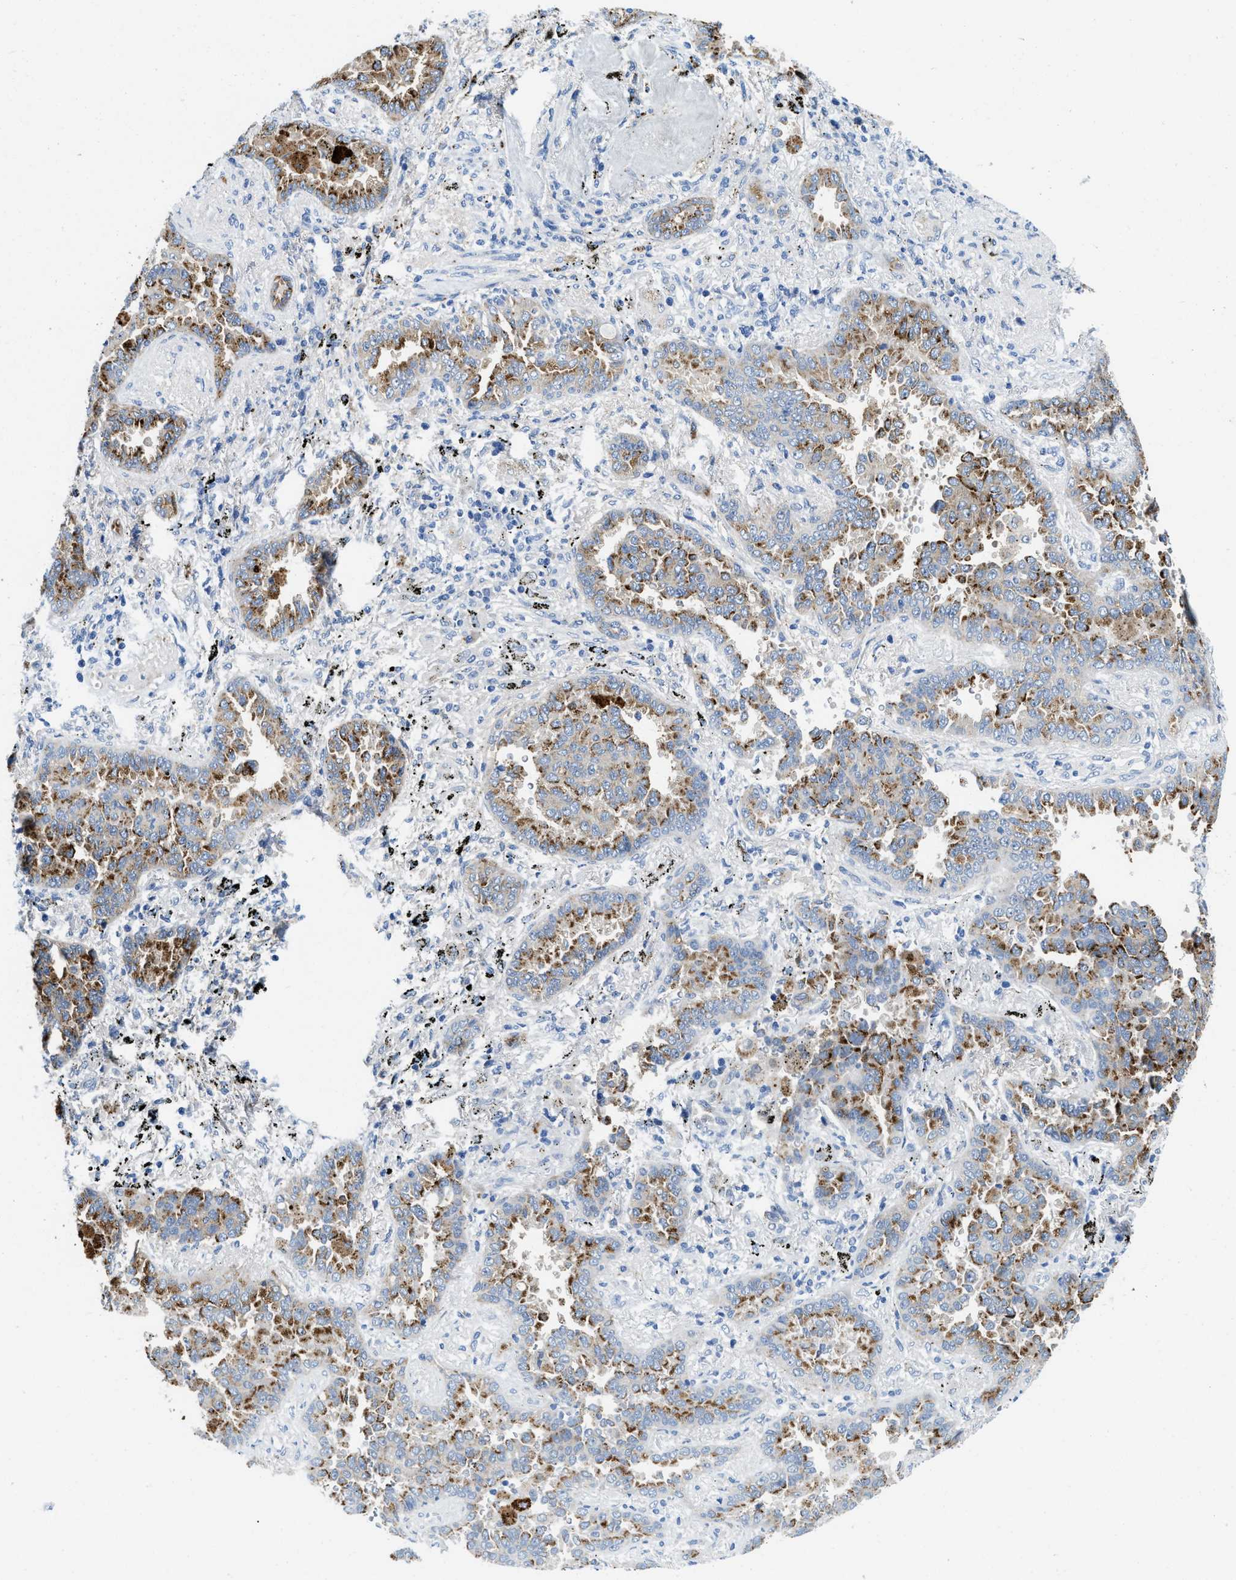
{"staining": {"intensity": "moderate", "quantity": "25%-75%", "location": "cytoplasmic/membranous"}, "tissue": "lung cancer", "cell_type": "Tumor cells", "image_type": "cancer", "snomed": [{"axis": "morphology", "description": "Normal tissue, NOS"}, {"axis": "morphology", "description": "Adenocarcinoma, NOS"}, {"axis": "topography", "description": "Lung"}], "caption": "Human lung cancer (adenocarcinoma) stained with a brown dye demonstrates moderate cytoplasmic/membranous positive staining in about 25%-75% of tumor cells.", "gene": "TSPAN3", "patient": {"sex": "male", "age": 59}}